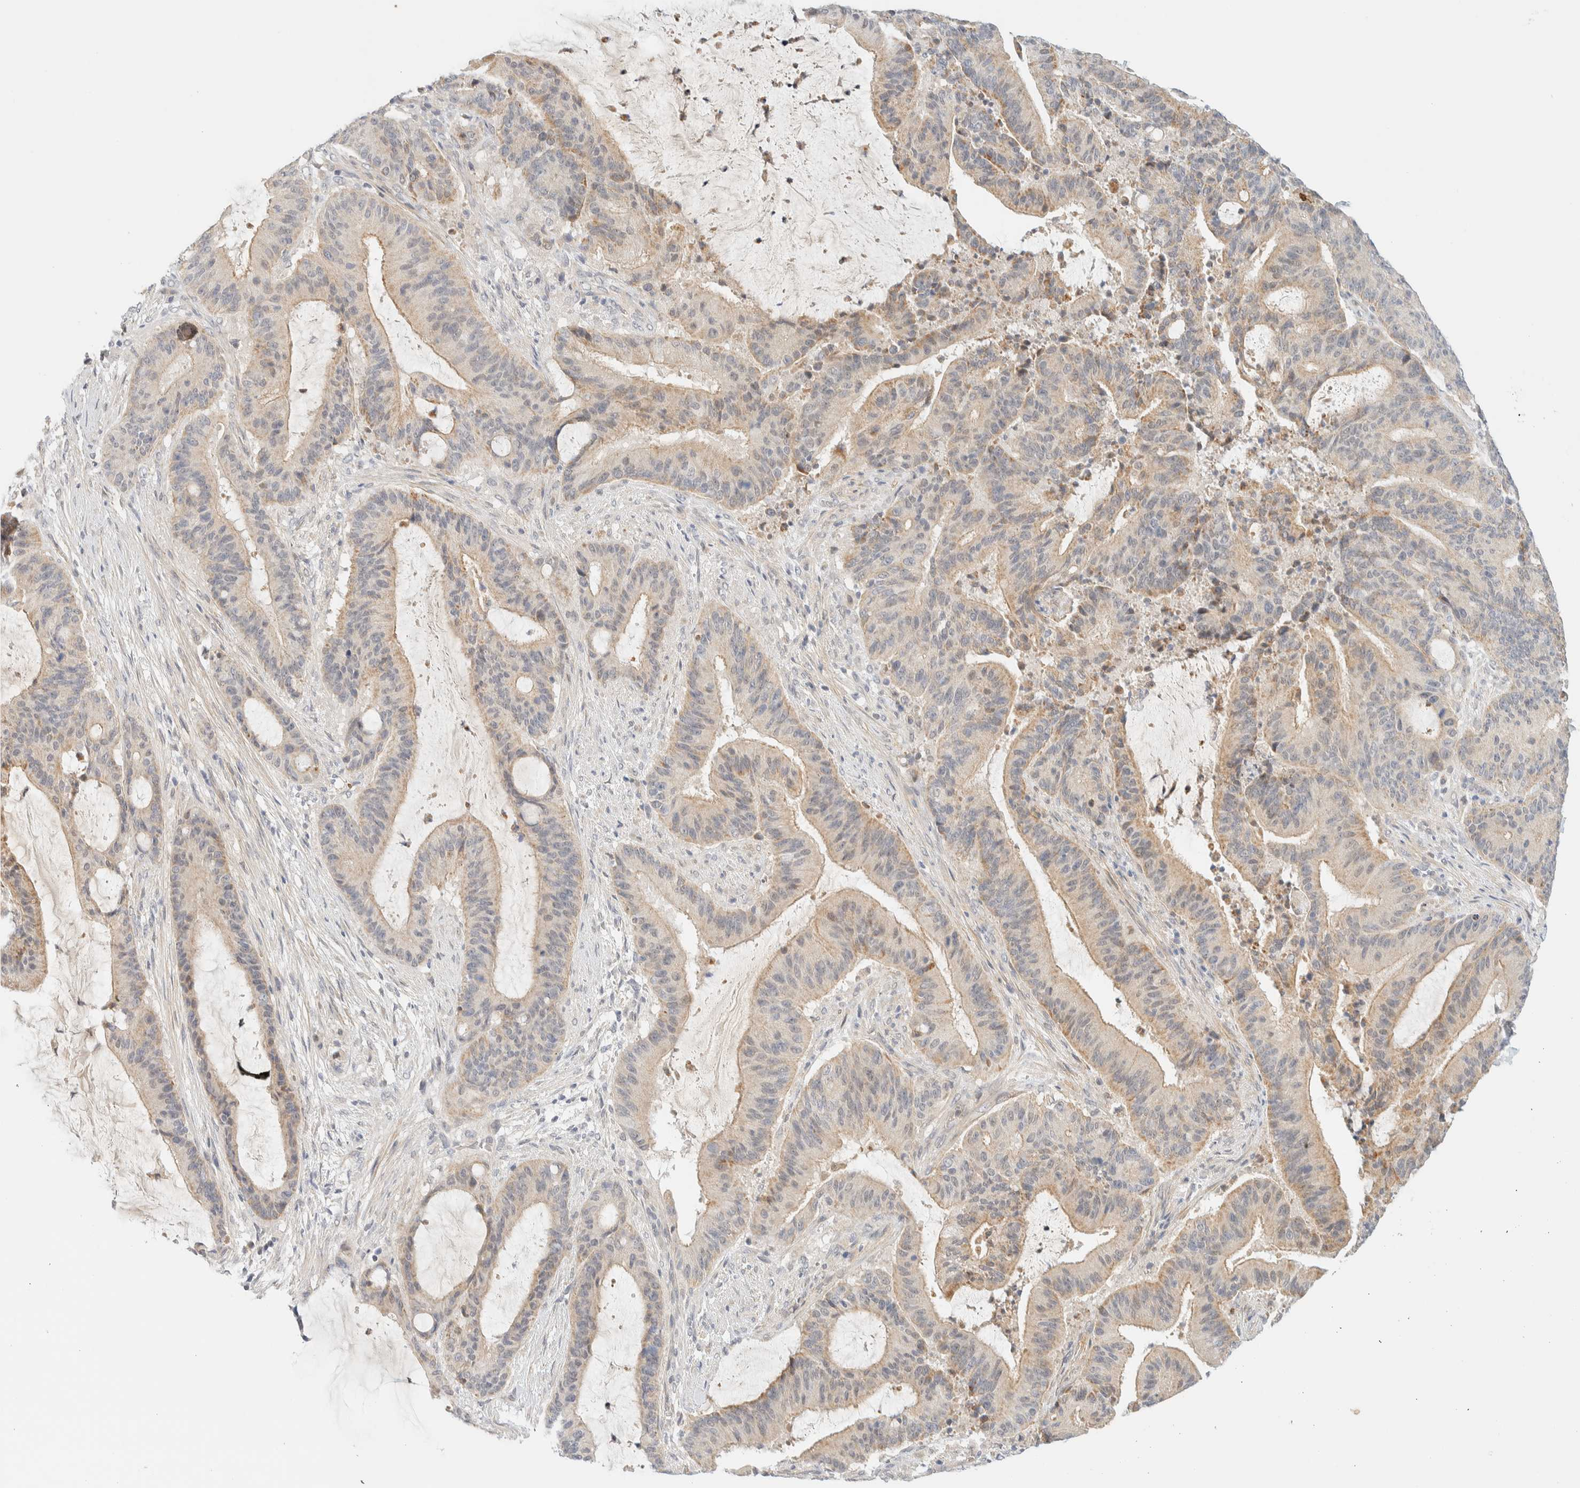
{"staining": {"intensity": "weak", "quantity": "25%-75%", "location": "cytoplasmic/membranous"}, "tissue": "liver cancer", "cell_type": "Tumor cells", "image_type": "cancer", "snomed": [{"axis": "morphology", "description": "Normal tissue, NOS"}, {"axis": "morphology", "description": "Cholangiocarcinoma"}, {"axis": "topography", "description": "Liver"}, {"axis": "topography", "description": "Peripheral nerve tissue"}], "caption": "Cholangiocarcinoma (liver) stained with IHC shows weak cytoplasmic/membranous positivity in about 25%-75% of tumor cells.", "gene": "TNK1", "patient": {"sex": "female", "age": 73}}